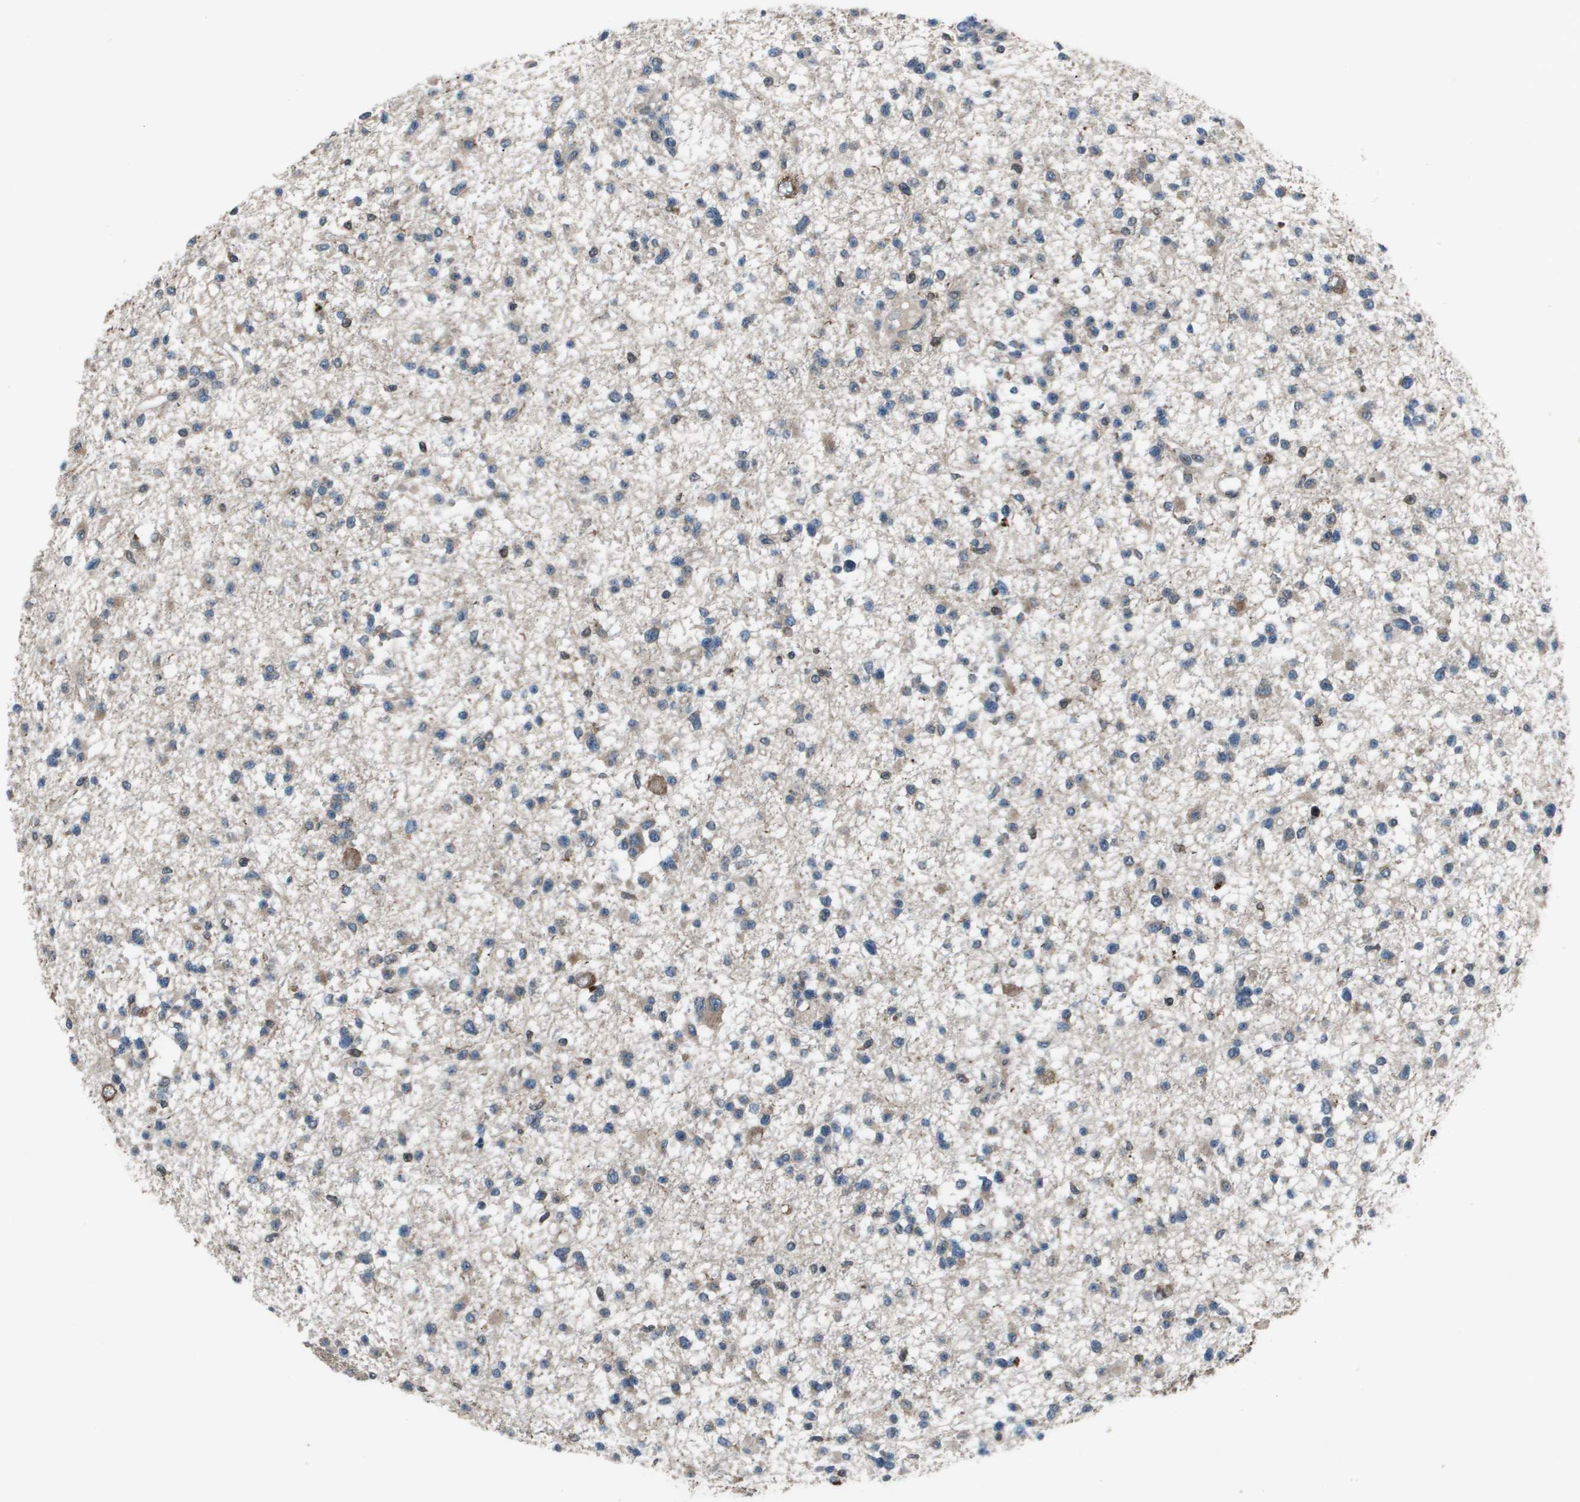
{"staining": {"intensity": "weak", "quantity": "25%-75%", "location": "cytoplasmic/membranous"}, "tissue": "glioma", "cell_type": "Tumor cells", "image_type": "cancer", "snomed": [{"axis": "morphology", "description": "Glioma, malignant, Low grade"}, {"axis": "topography", "description": "Brain"}], "caption": "About 25%-75% of tumor cells in human glioma demonstrate weak cytoplasmic/membranous protein positivity as visualized by brown immunohistochemical staining.", "gene": "GOSR2", "patient": {"sex": "female", "age": 22}}